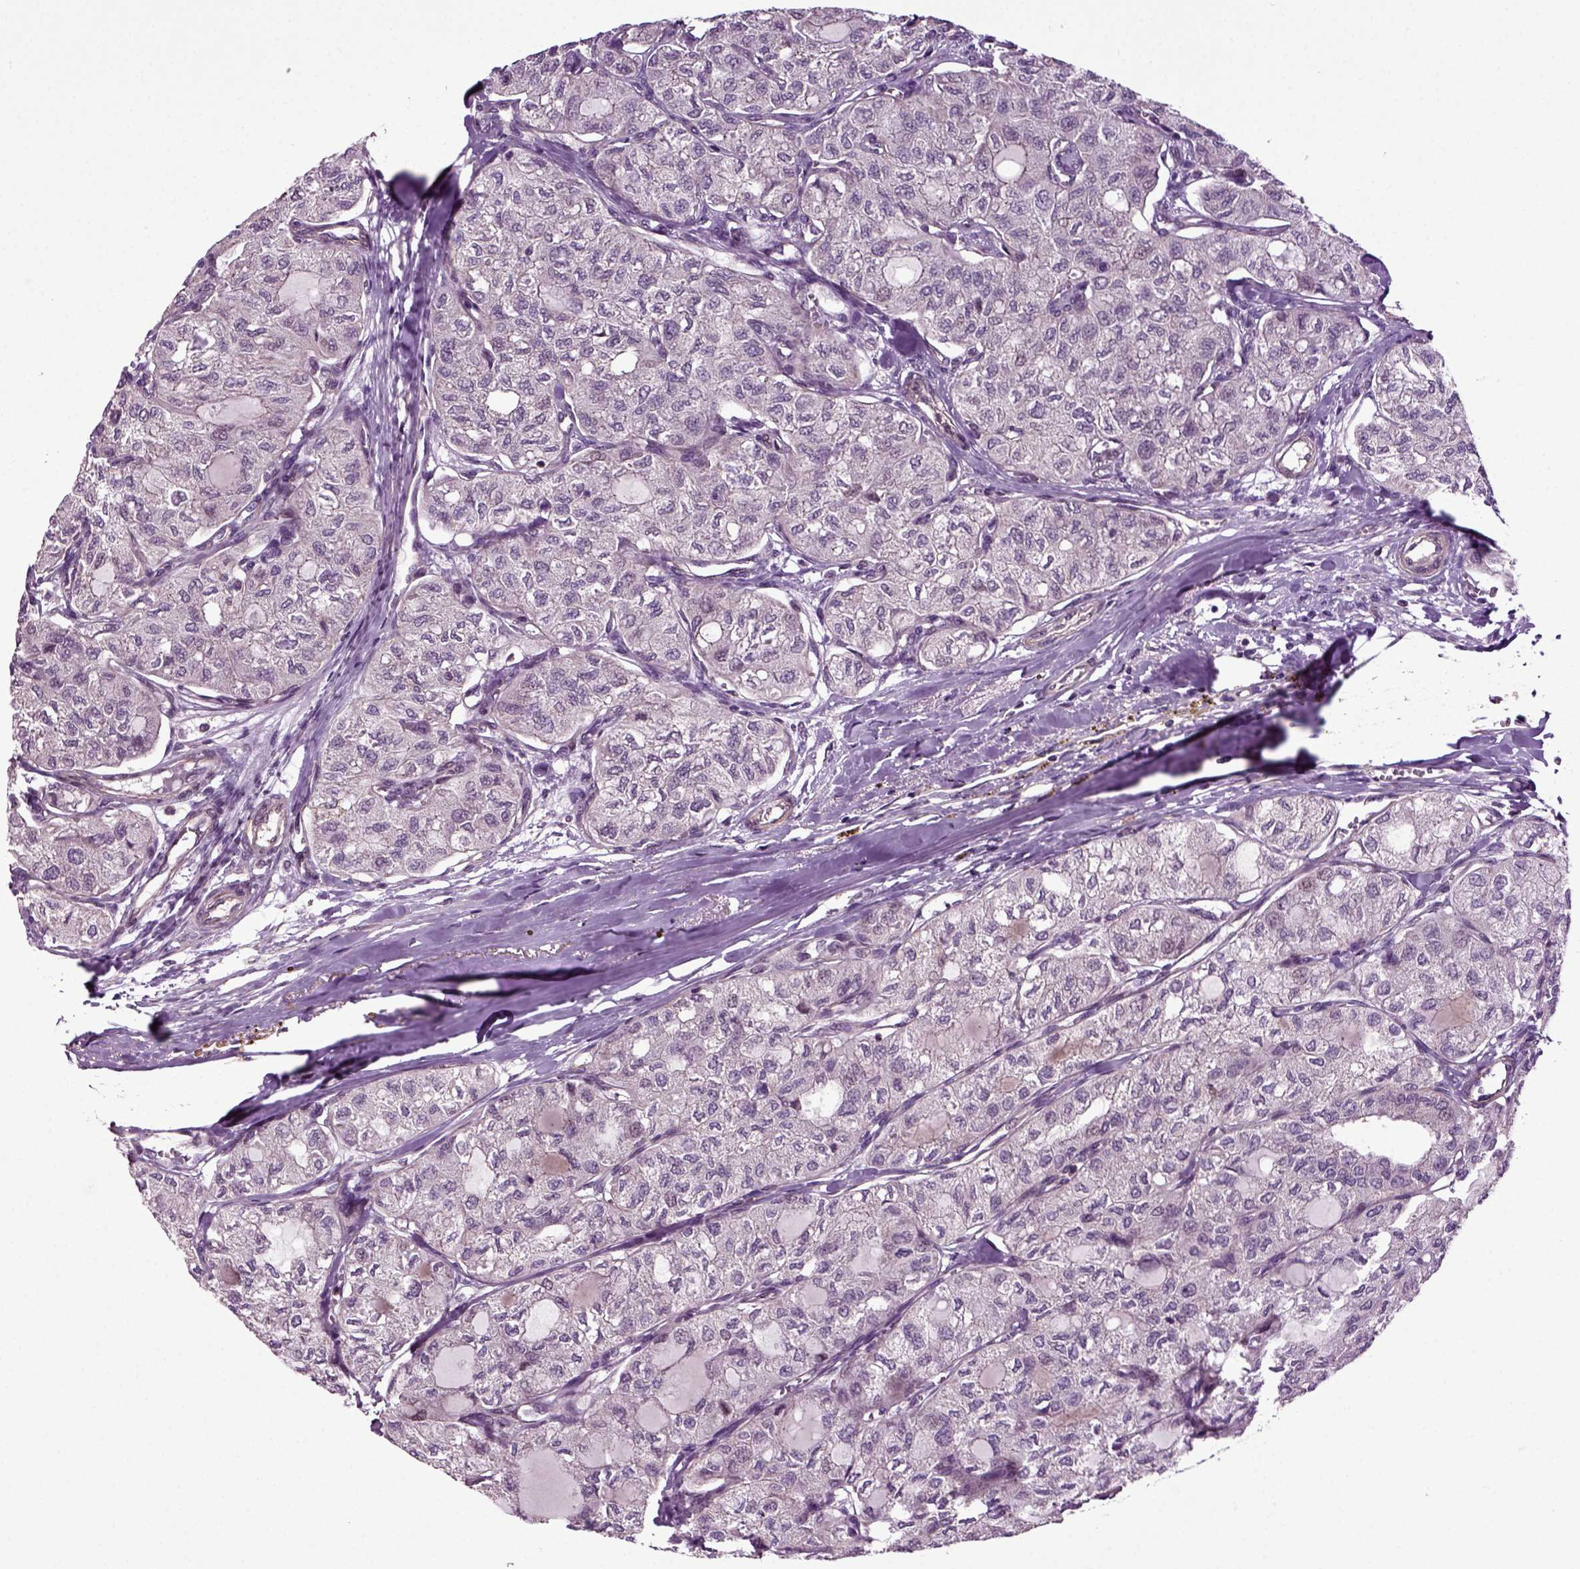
{"staining": {"intensity": "negative", "quantity": "none", "location": "none"}, "tissue": "thyroid cancer", "cell_type": "Tumor cells", "image_type": "cancer", "snomed": [{"axis": "morphology", "description": "Follicular adenoma carcinoma, NOS"}, {"axis": "topography", "description": "Thyroid gland"}], "caption": "Tumor cells are negative for brown protein staining in follicular adenoma carcinoma (thyroid).", "gene": "HAGHL", "patient": {"sex": "male", "age": 75}}